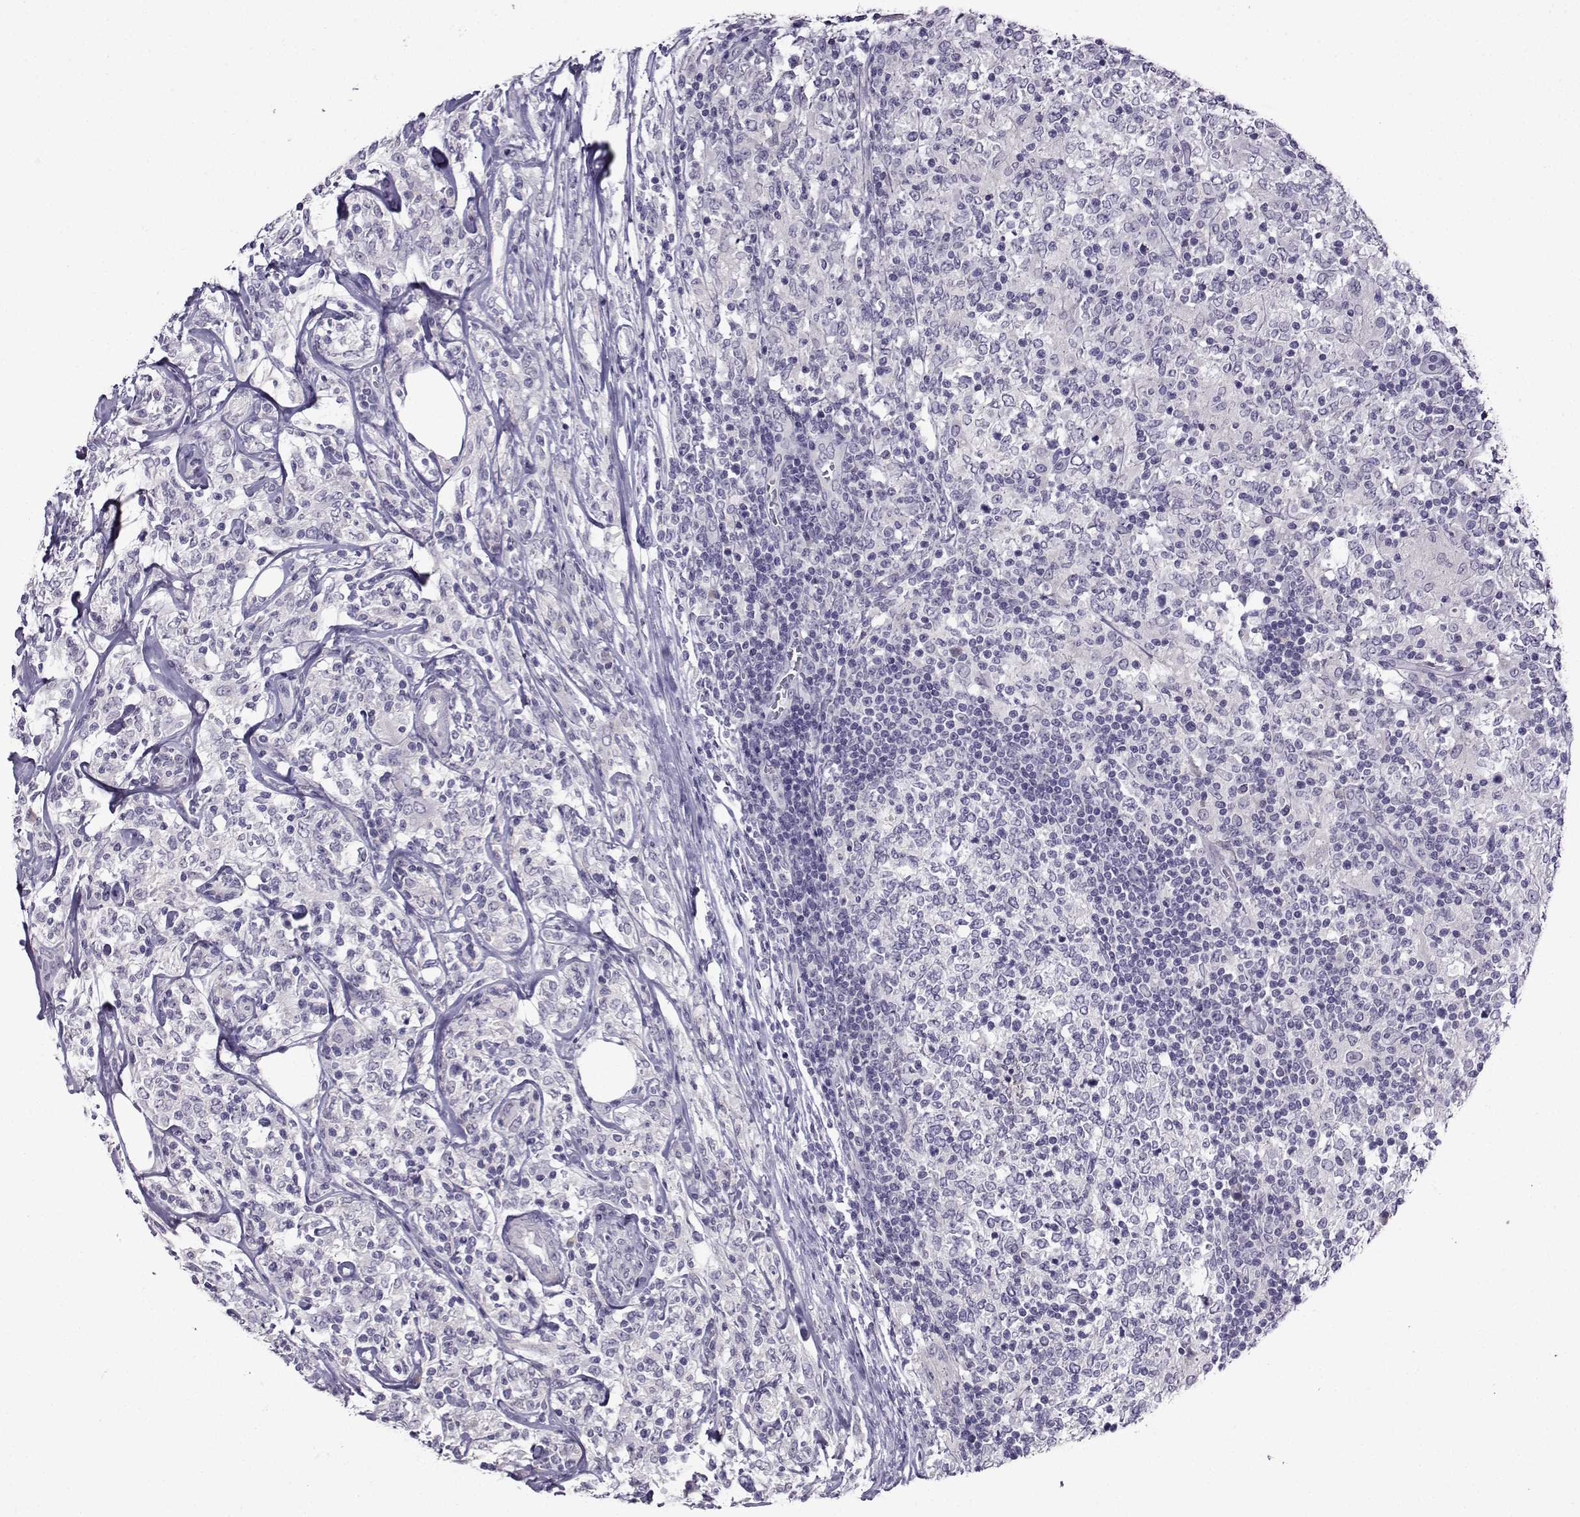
{"staining": {"intensity": "negative", "quantity": "none", "location": "none"}, "tissue": "lymphoma", "cell_type": "Tumor cells", "image_type": "cancer", "snomed": [{"axis": "morphology", "description": "Malignant lymphoma, non-Hodgkin's type, High grade"}, {"axis": "topography", "description": "Lymph node"}], "caption": "Immunohistochemical staining of high-grade malignant lymphoma, non-Hodgkin's type exhibits no significant positivity in tumor cells. (Immunohistochemistry, brightfield microscopy, high magnification).", "gene": "CRYBB1", "patient": {"sex": "female", "age": 84}}